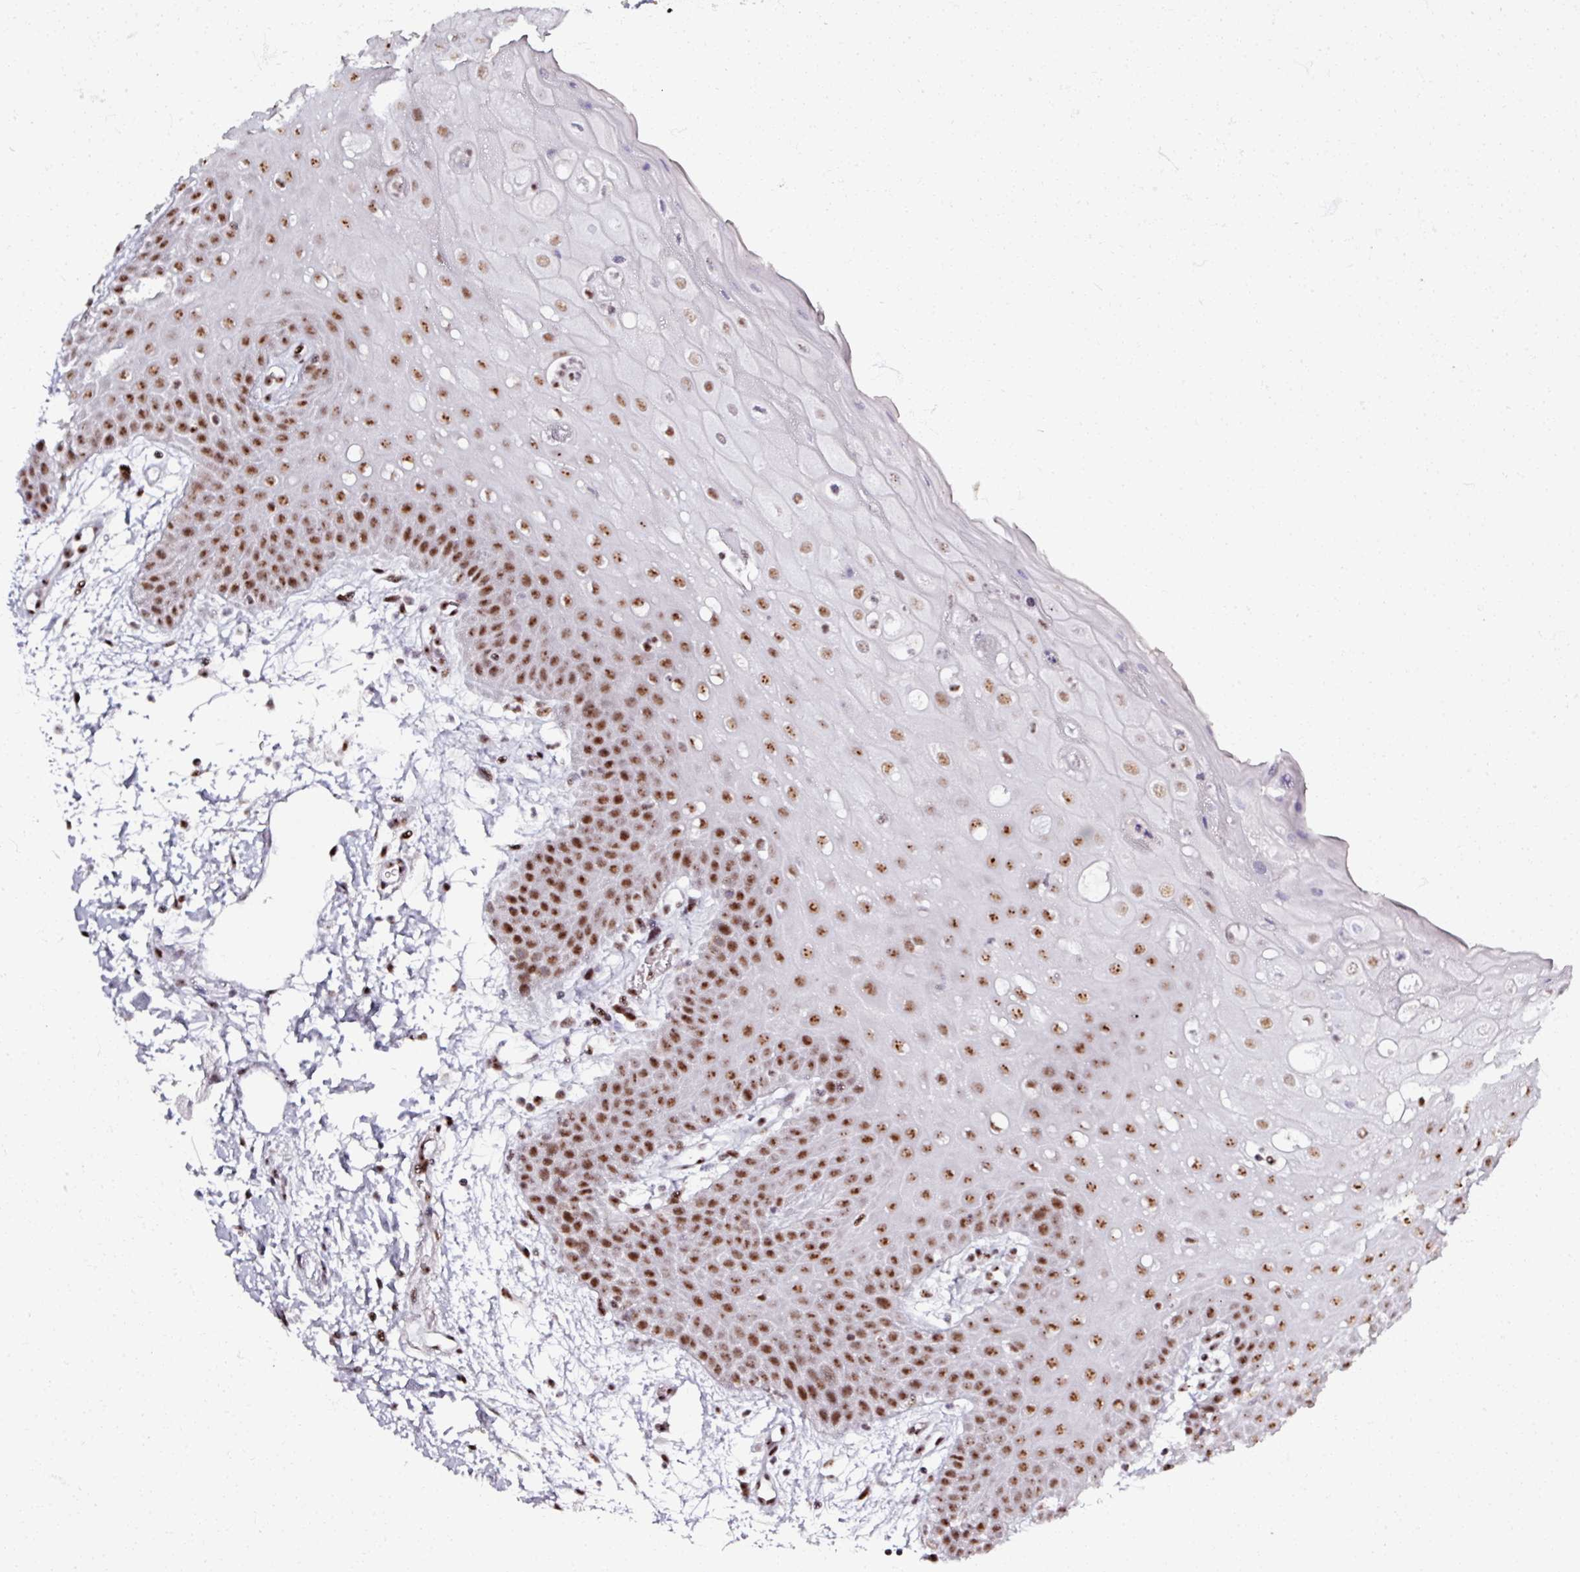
{"staining": {"intensity": "strong", "quantity": ">75%", "location": "nuclear"}, "tissue": "oral mucosa", "cell_type": "Squamous epithelial cells", "image_type": "normal", "snomed": [{"axis": "morphology", "description": "Normal tissue, NOS"}, {"axis": "topography", "description": "Oral tissue"}, {"axis": "topography", "description": "Tounge, NOS"}], "caption": "High-magnification brightfield microscopy of benign oral mucosa stained with DAB (brown) and counterstained with hematoxylin (blue). squamous epithelial cells exhibit strong nuclear staining is appreciated in about>75% of cells.", "gene": "ADAR", "patient": {"sex": "female", "age": 59}}